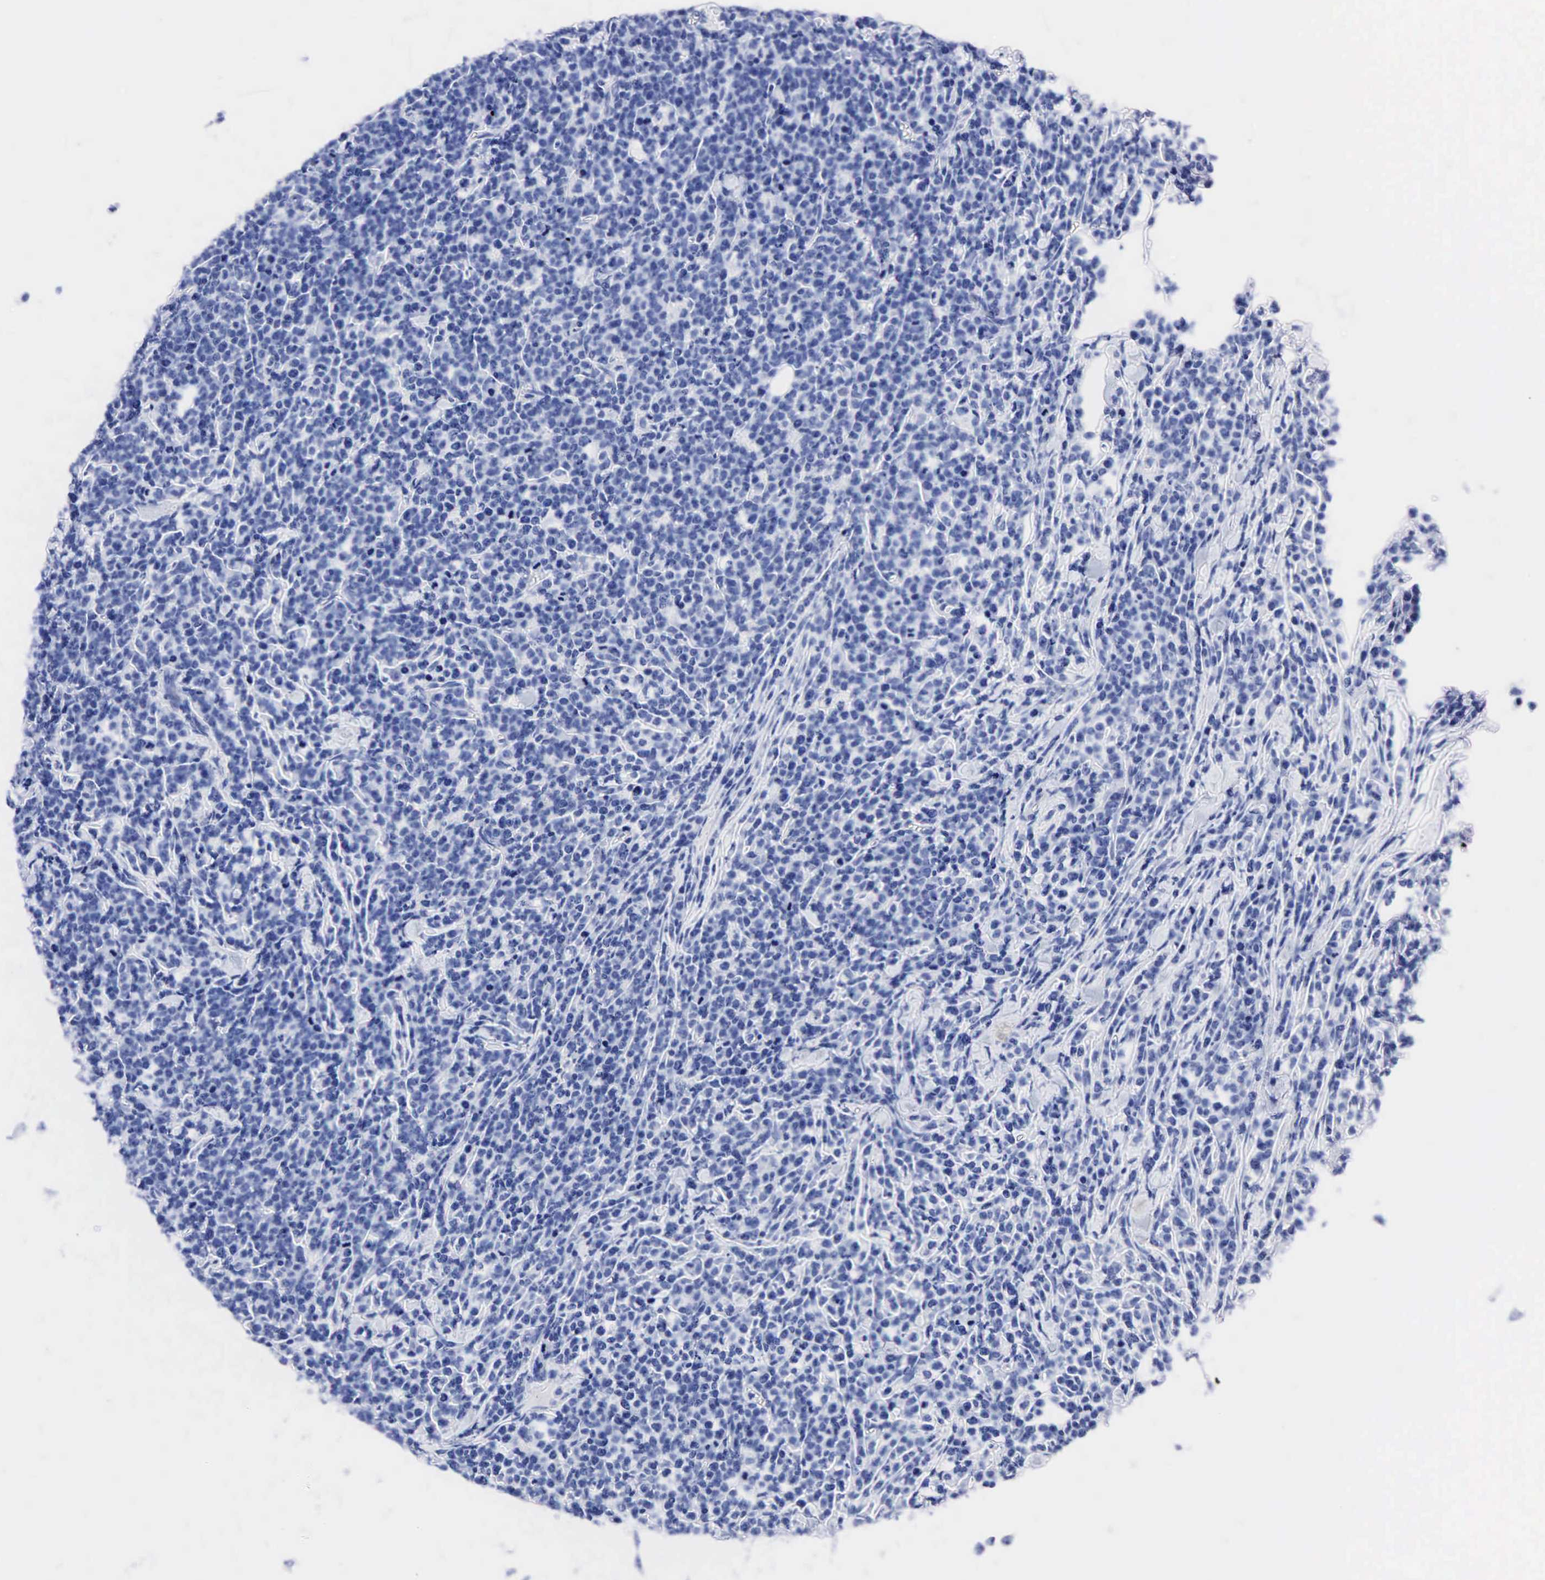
{"staining": {"intensity": "negative", "quantity": "none", "location": "none"}, "tissue": "lymphoma", "cell_type": "Tumor cells", "image_type": "cancer", "snomed": [{"axis": "morphology", "description": "Malignant lymphoma, non-Hodgkin's type, High grade"}, {"axis": "topography", "description": "Small intestine"}, {"axis": "topography", "description": "Colon"}], "caption": "High power microscopy micrograph of an immunohistochemistry micrograph of malignant lymphoma, non-Hodgkin's type (high-grade), revealing no significant positivity in tumor cells.", "gene": "NKX2-1", "patient": {"sex": "male", "age": 8}}